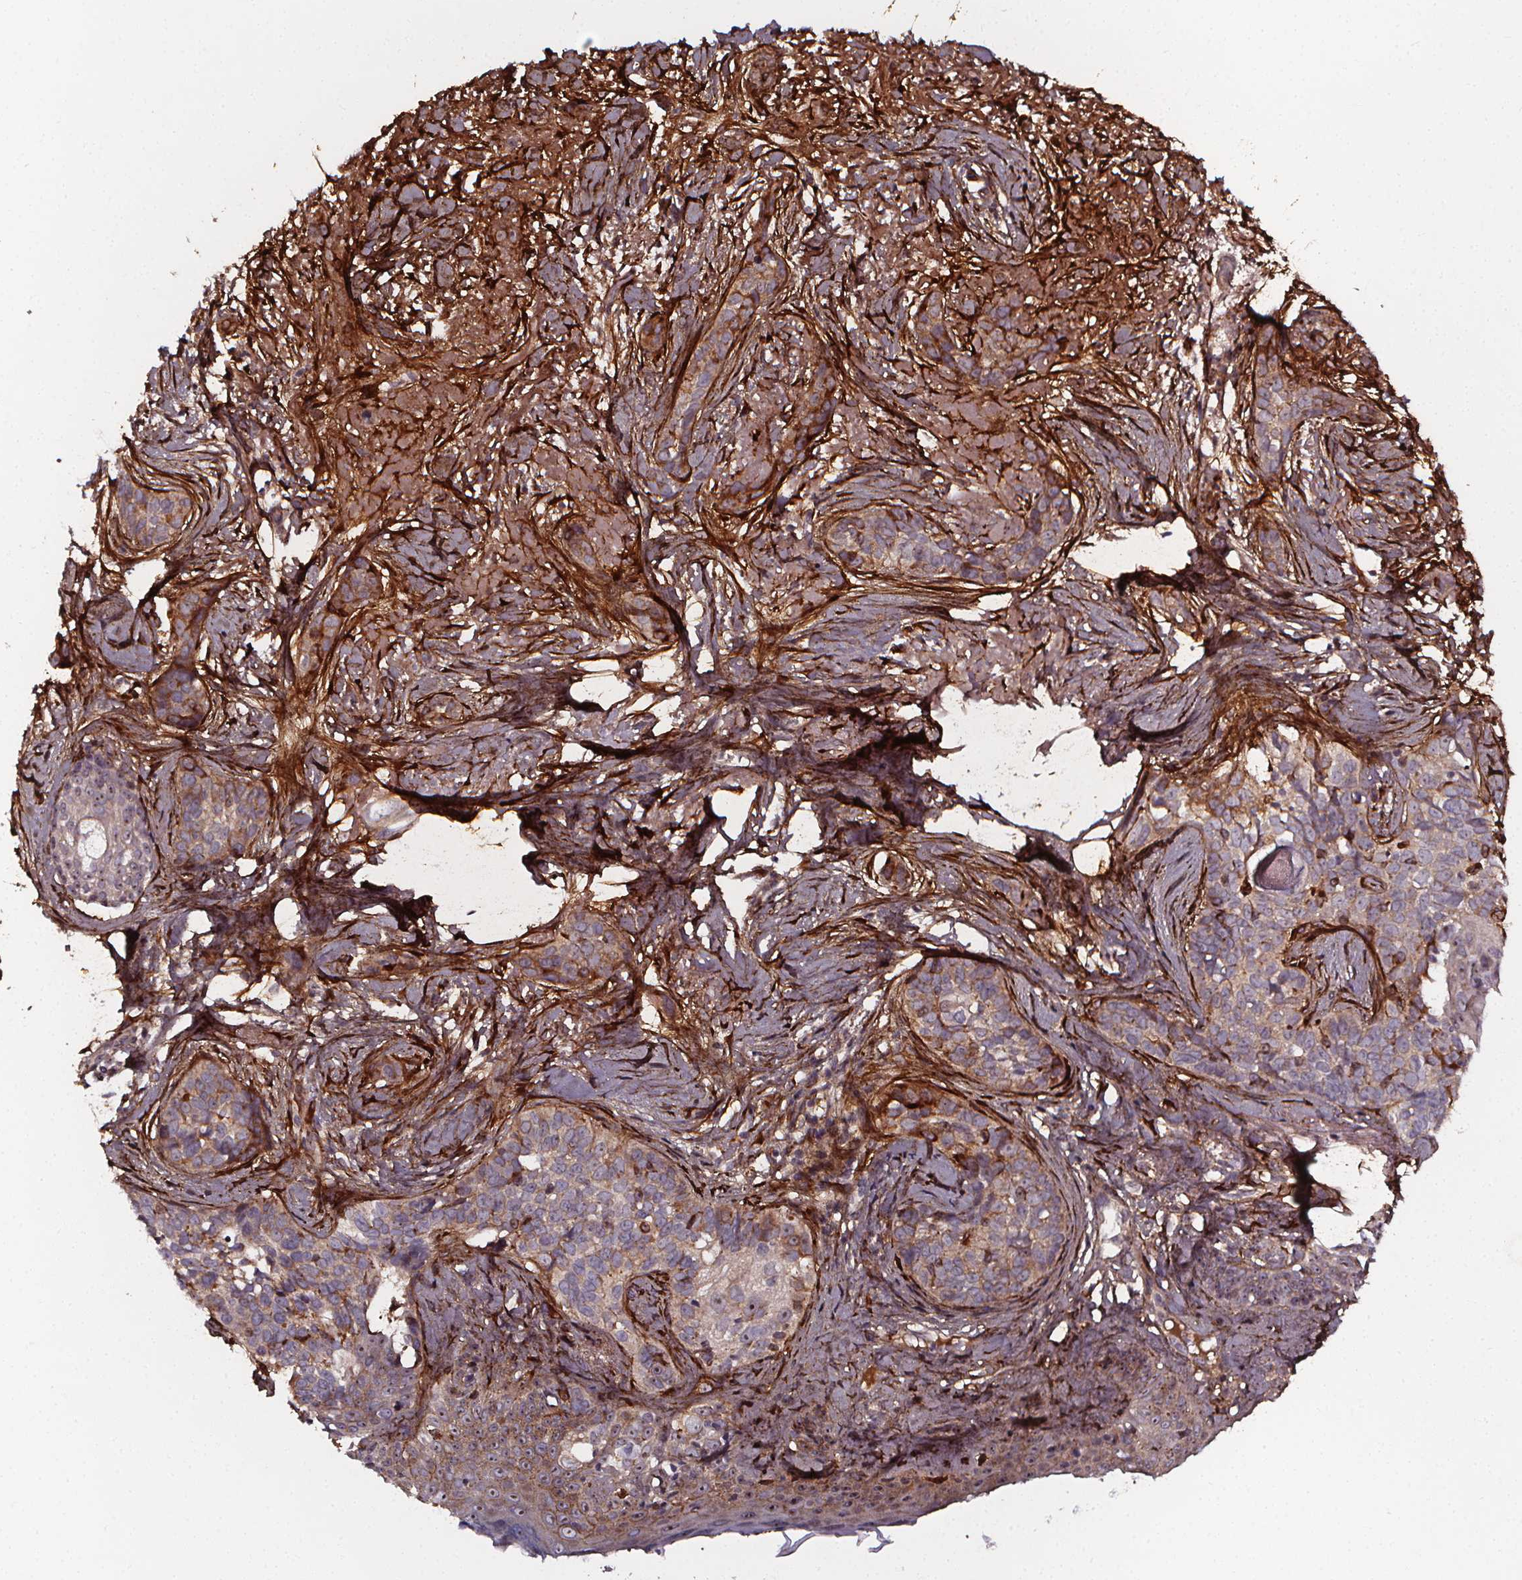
{"staining": {"intensity": "weak", "quantity": "<25%", "location": "cytoplasmic/membranous"}, "tissue": "skin cancer", "cell_type": "Tumor cells", "image_type": "cancer", "snomed": [{"axis": "morphology", "description": "Basal cell carcinoma"}, {"axis": "topography", "description": "Skin"}], "caption": "Skin cancer was stained to show a protein in brown. There is no significant staining in tumor cells. (Stains: DAB (3,3'-diaminobenzidine) immunohistochemistry with hematoxylin counter stain, Microscopy: brightfield microscopy at high magnification).", "gene": "AEBP1", "patient": {"sex": "male", "age": 87}}